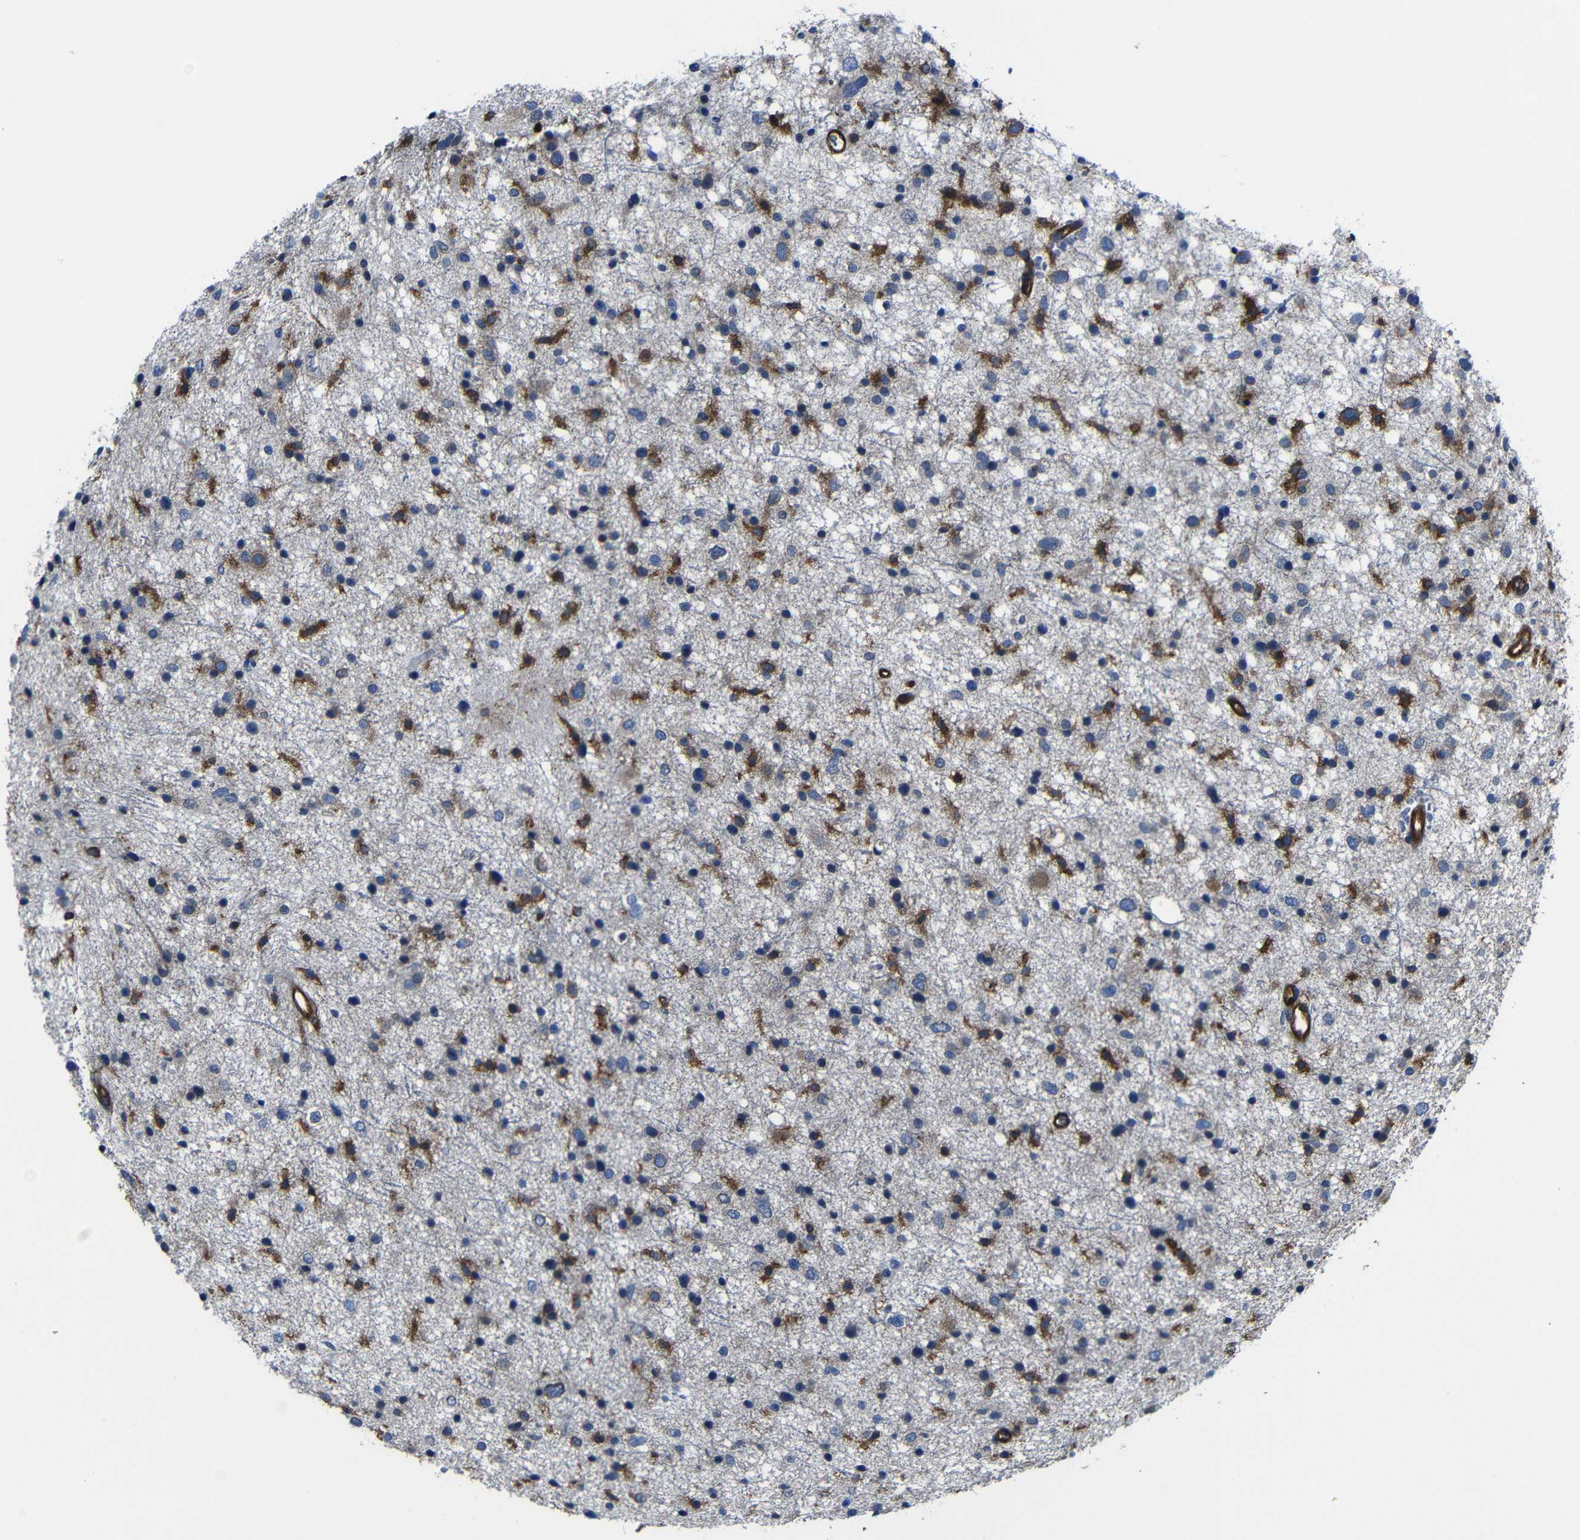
{"staining": {"intensity": "moderate", "quantity": "25%-75%", "location": "cytoplasmic/membranous"}, "tissue": "glioma", "cell_type": "Tumor cells", "image_type": "cancer", "snomed": [{"axis": "morphology", "description": "Glioma, malignant, Low grade"}, {"axis": "topography", "description": "Brain"}], "caption": "Brown immunohistochemical staining in human low-grade glioma (malignant) demonstrates moderate cytoplasmic/membranous expression in approximately 25%-75% of tumor cells.", "gene": "ARHGEF1", "patient": {"sex": "female", "age": 37}}